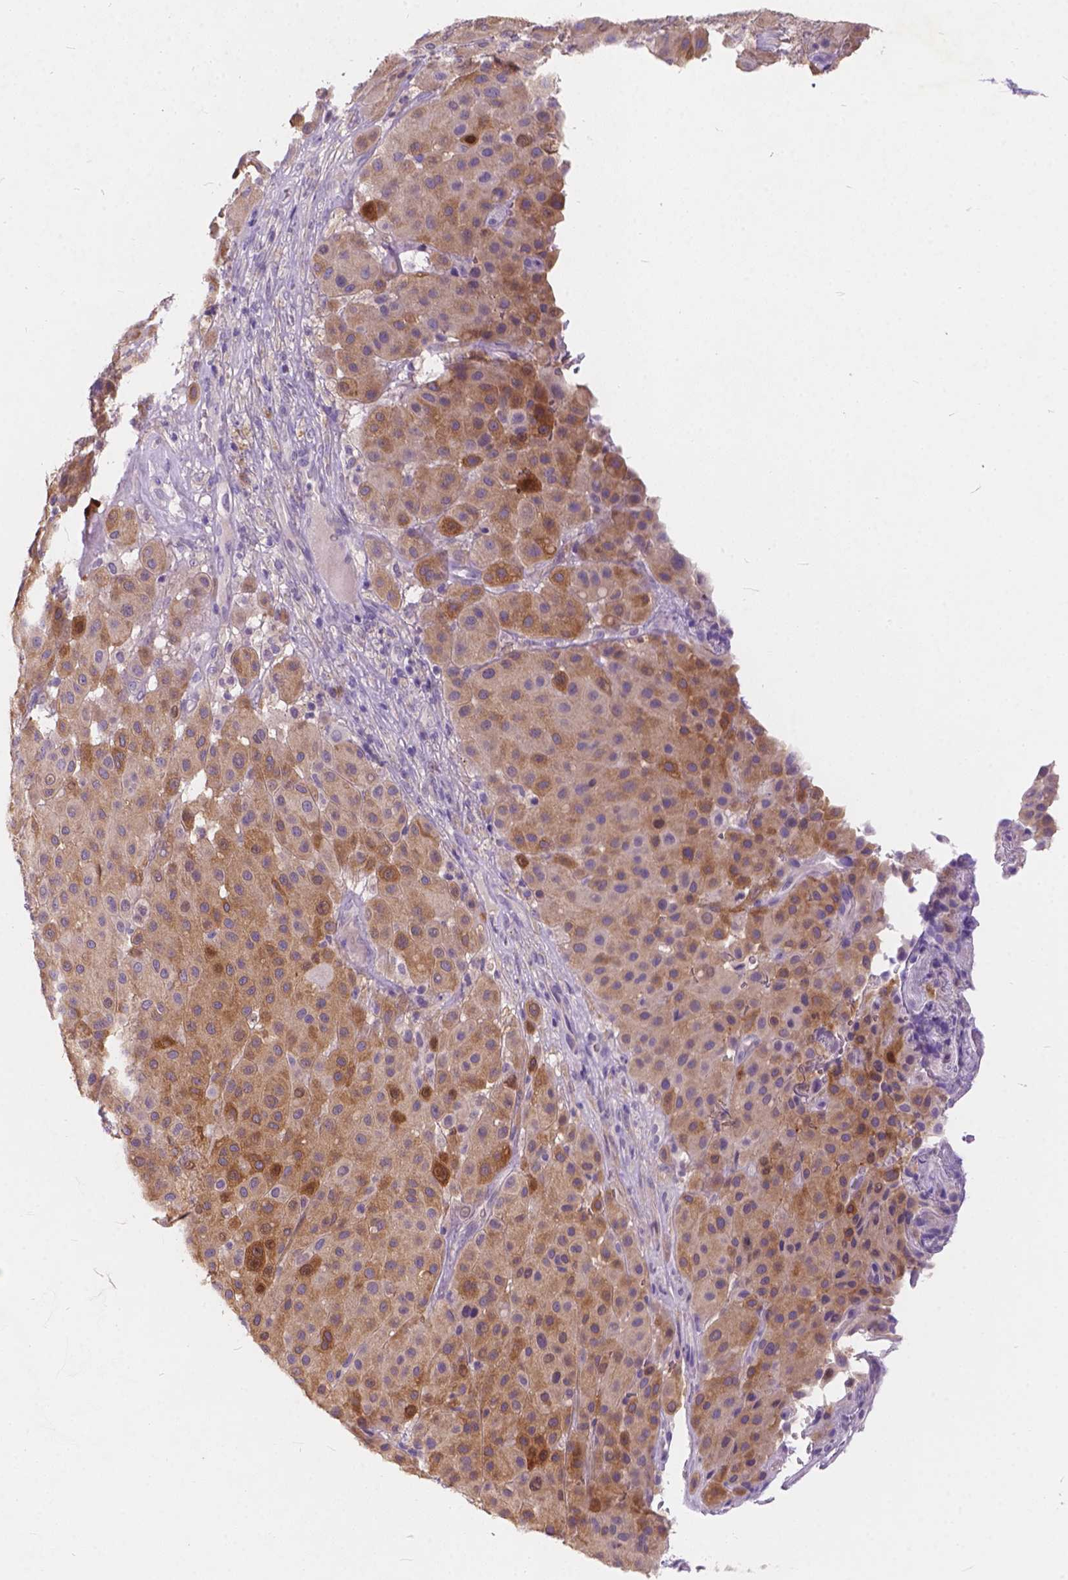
{"staining": {"intensity": "weak", "quantity": ">75%", "location": "cytoplasmic/membranous"}, "tissue": "melanoma", "cell_type": "Tumor cells", "image_type": "cancer", "snomed": [{"axis": "morphology", "description": "Malignant melanoma, Metastatic site"}, {"axis": "topography", "description": "Smooth muscle"}], "caption": "Immunohistochemistry photomicrograph of human melanoma stained for a protein (brown), which shows low levels of weak cytoplasmic/membranous positivity in about >75% of tumor cells.", "gene": "PEX11G", "patient": {"sex": "male", "age": 41}}